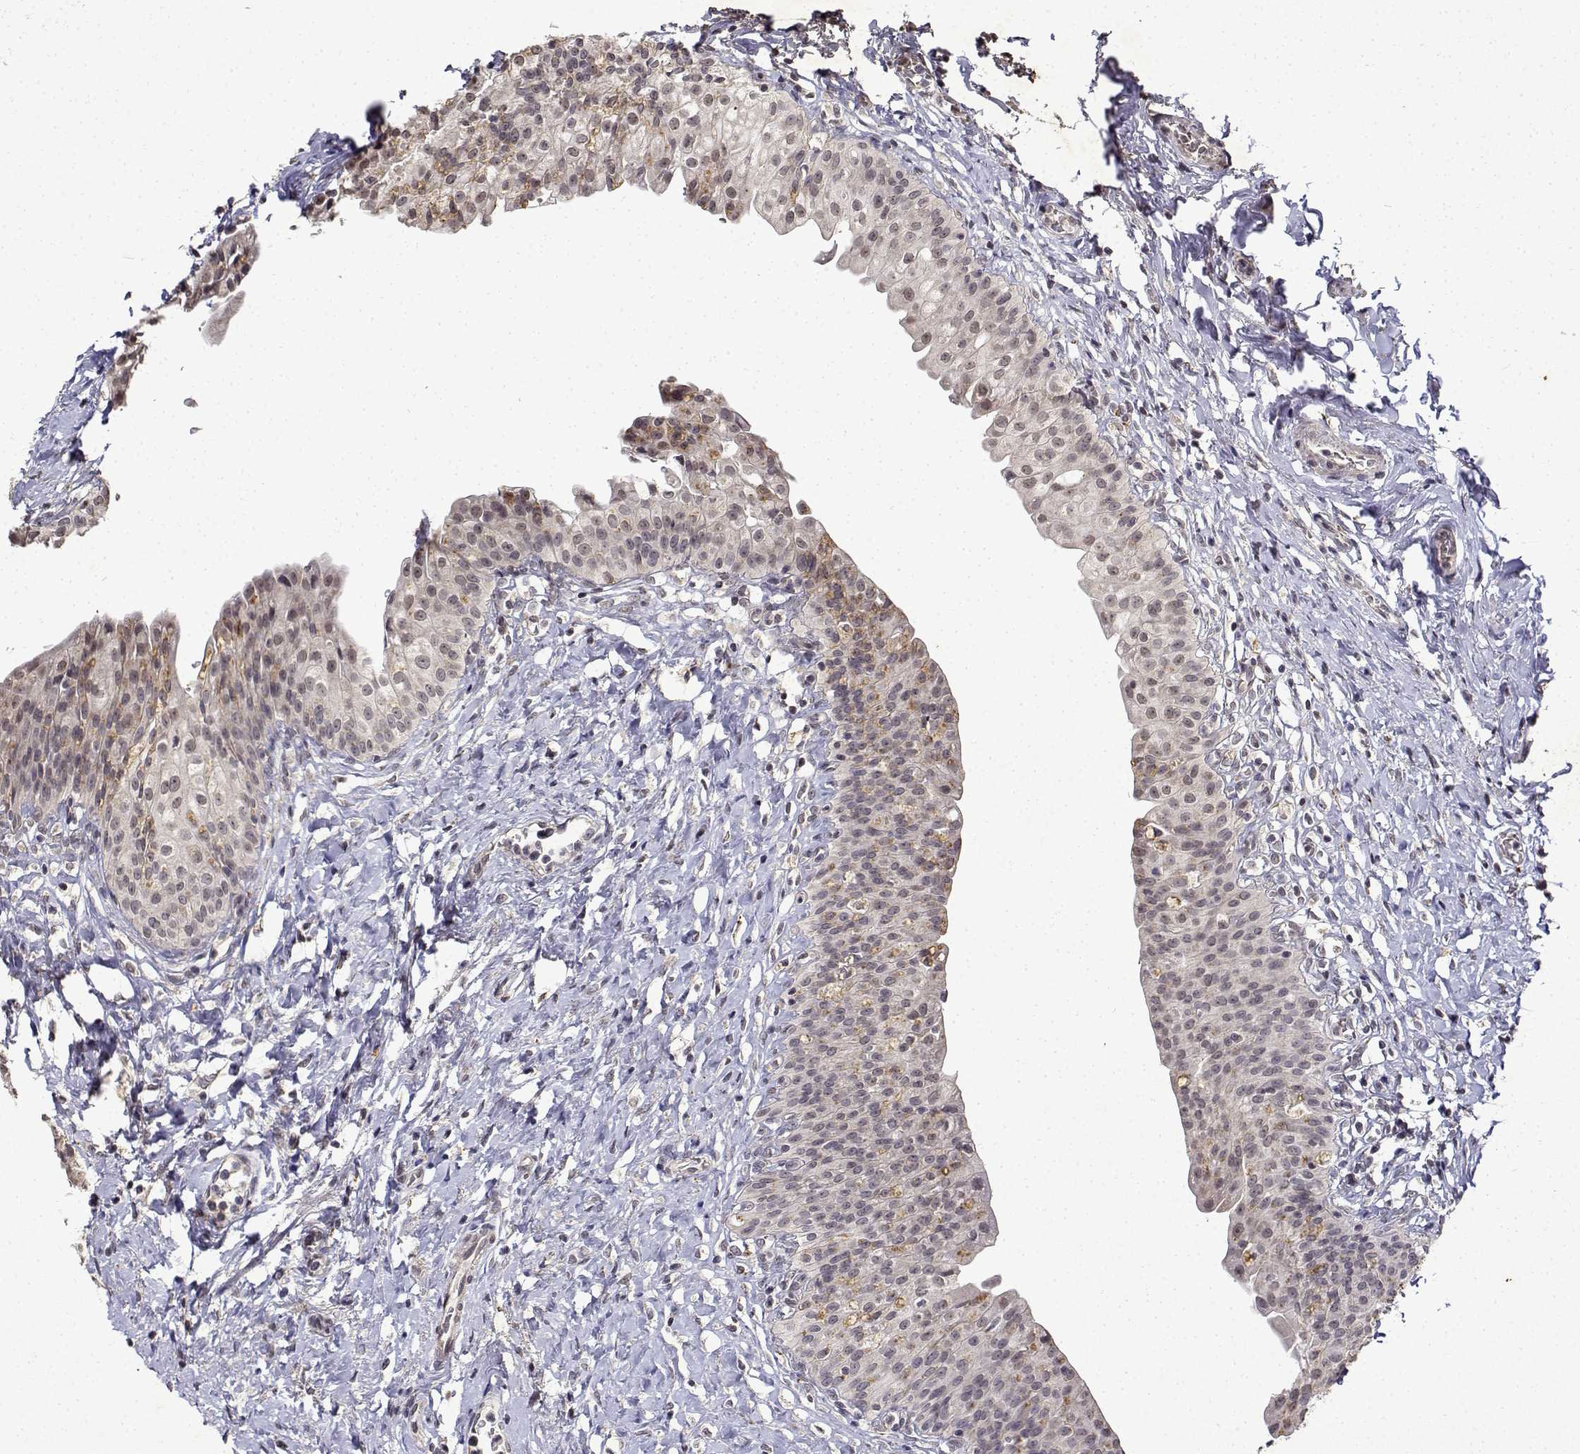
{"staining": {"intensity": "weak", "quantity": "<25%", "location": "cytoplasmic/membranous"}, "tissue": "urinary bladder", "cell_type": "Urothelial cells", "image_type": "normal", "snomed": [{"axis": "morphology", "description": "Normal tissue, NOS"}, {"axis": "topography", "description": "Urinary bladder"}], "caption": "A photomicrograph of human urinary bladder is negative for staining in urothelial cells. (DAB (3,3'-diaminobenzidine) IHC with hematoxylin counter stain).", "gene": "BDNF", "patient": {"sex": "male", "age": 76}}